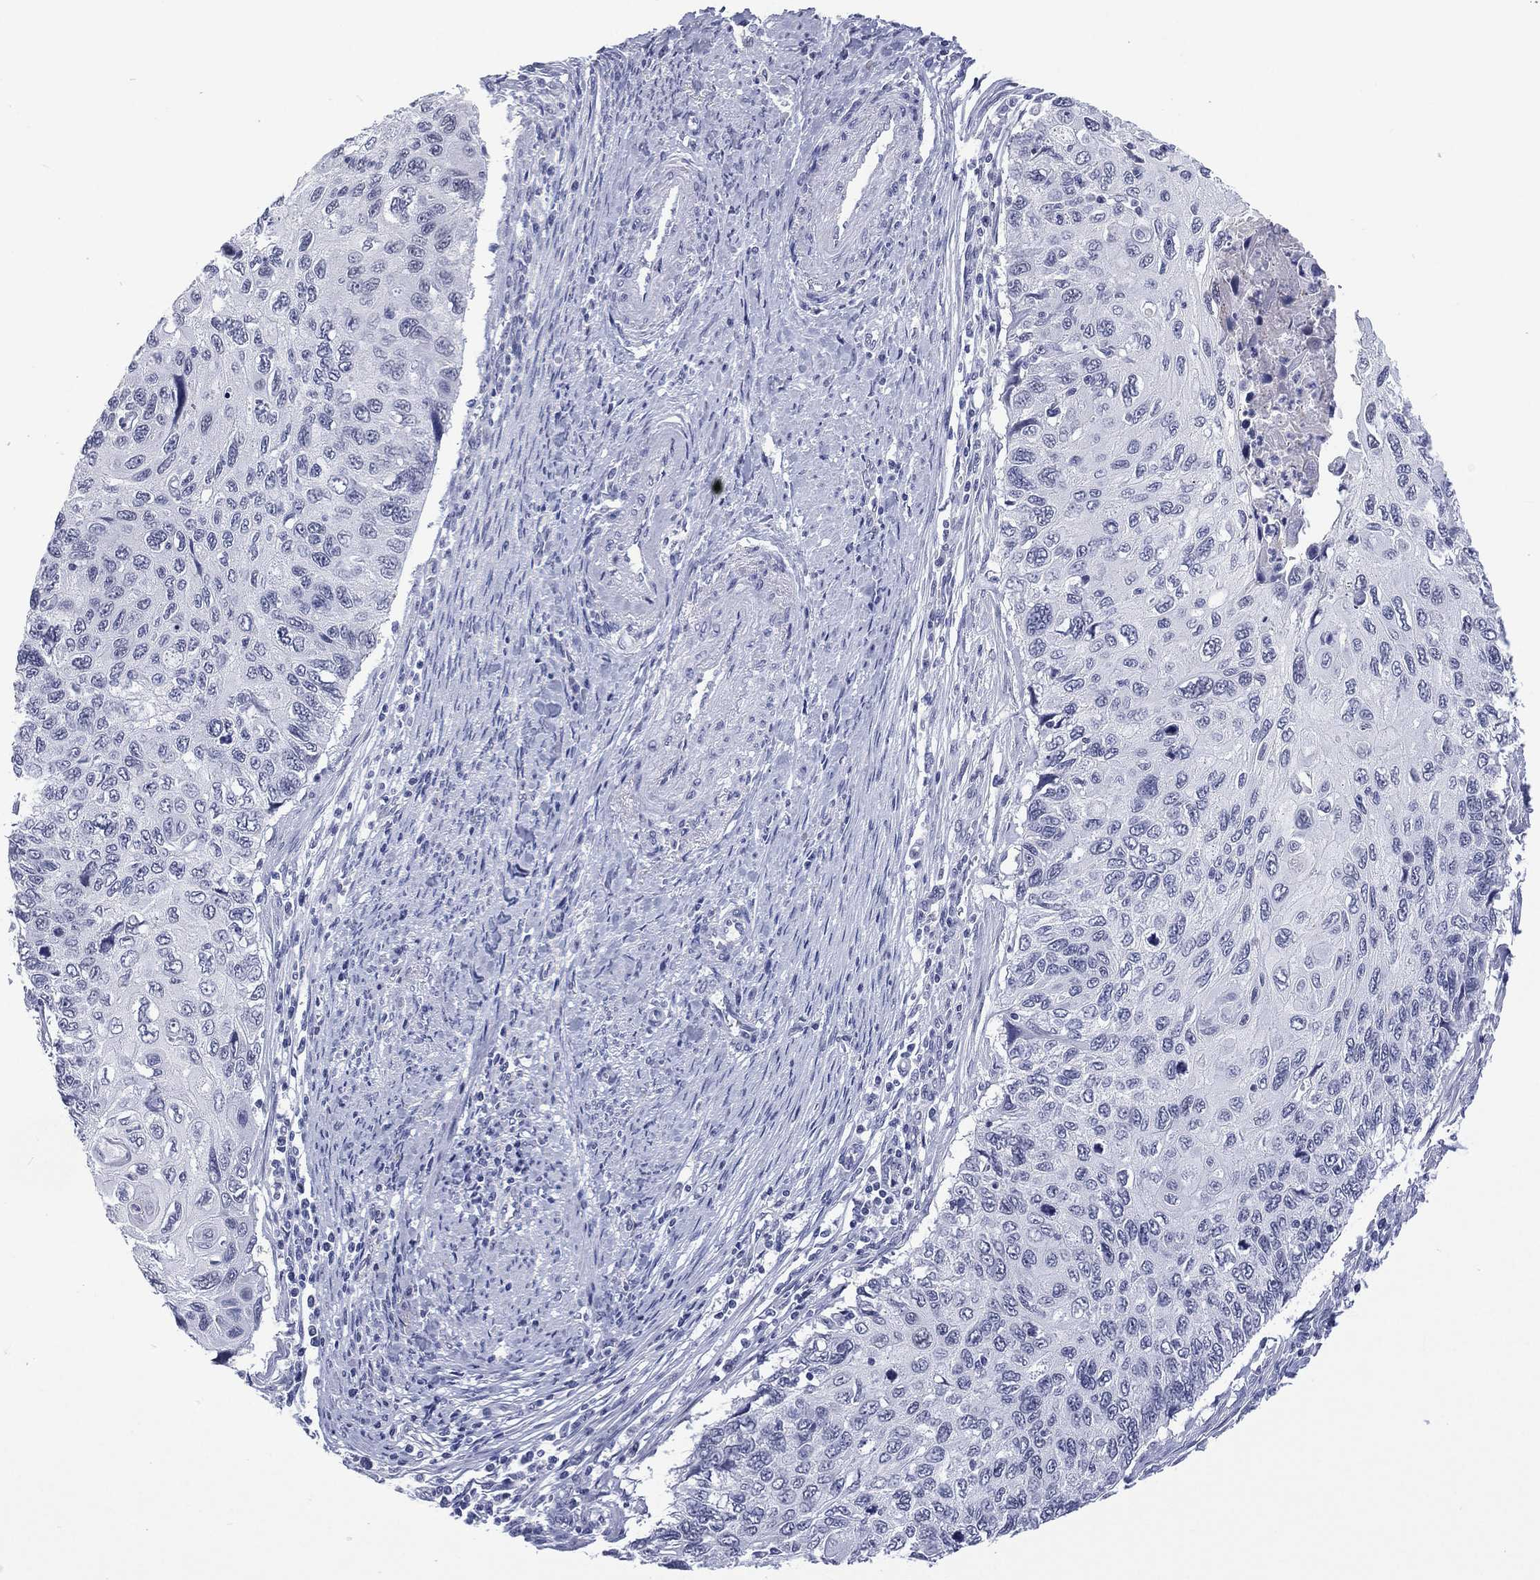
{"staining": {"intensity": "negative", "quantity": "none", "location": "none"}, "tissue": "cervical cancer", "cell_type": "Tumor cells", "image_type": "cancer", "snomed": [{"axis": "morphology", "description": "Squamous cell carcinoma, NOS"}, {"axis": "topography", "description": "Cervix"}], "caption": "The immunohistochemistry histopathology image has no significant staining in tumor cells of squamous cell carcinoma (cervical) tissue.", "gene": "SSX1", "patient": {"sex": "female", "age": 70}}